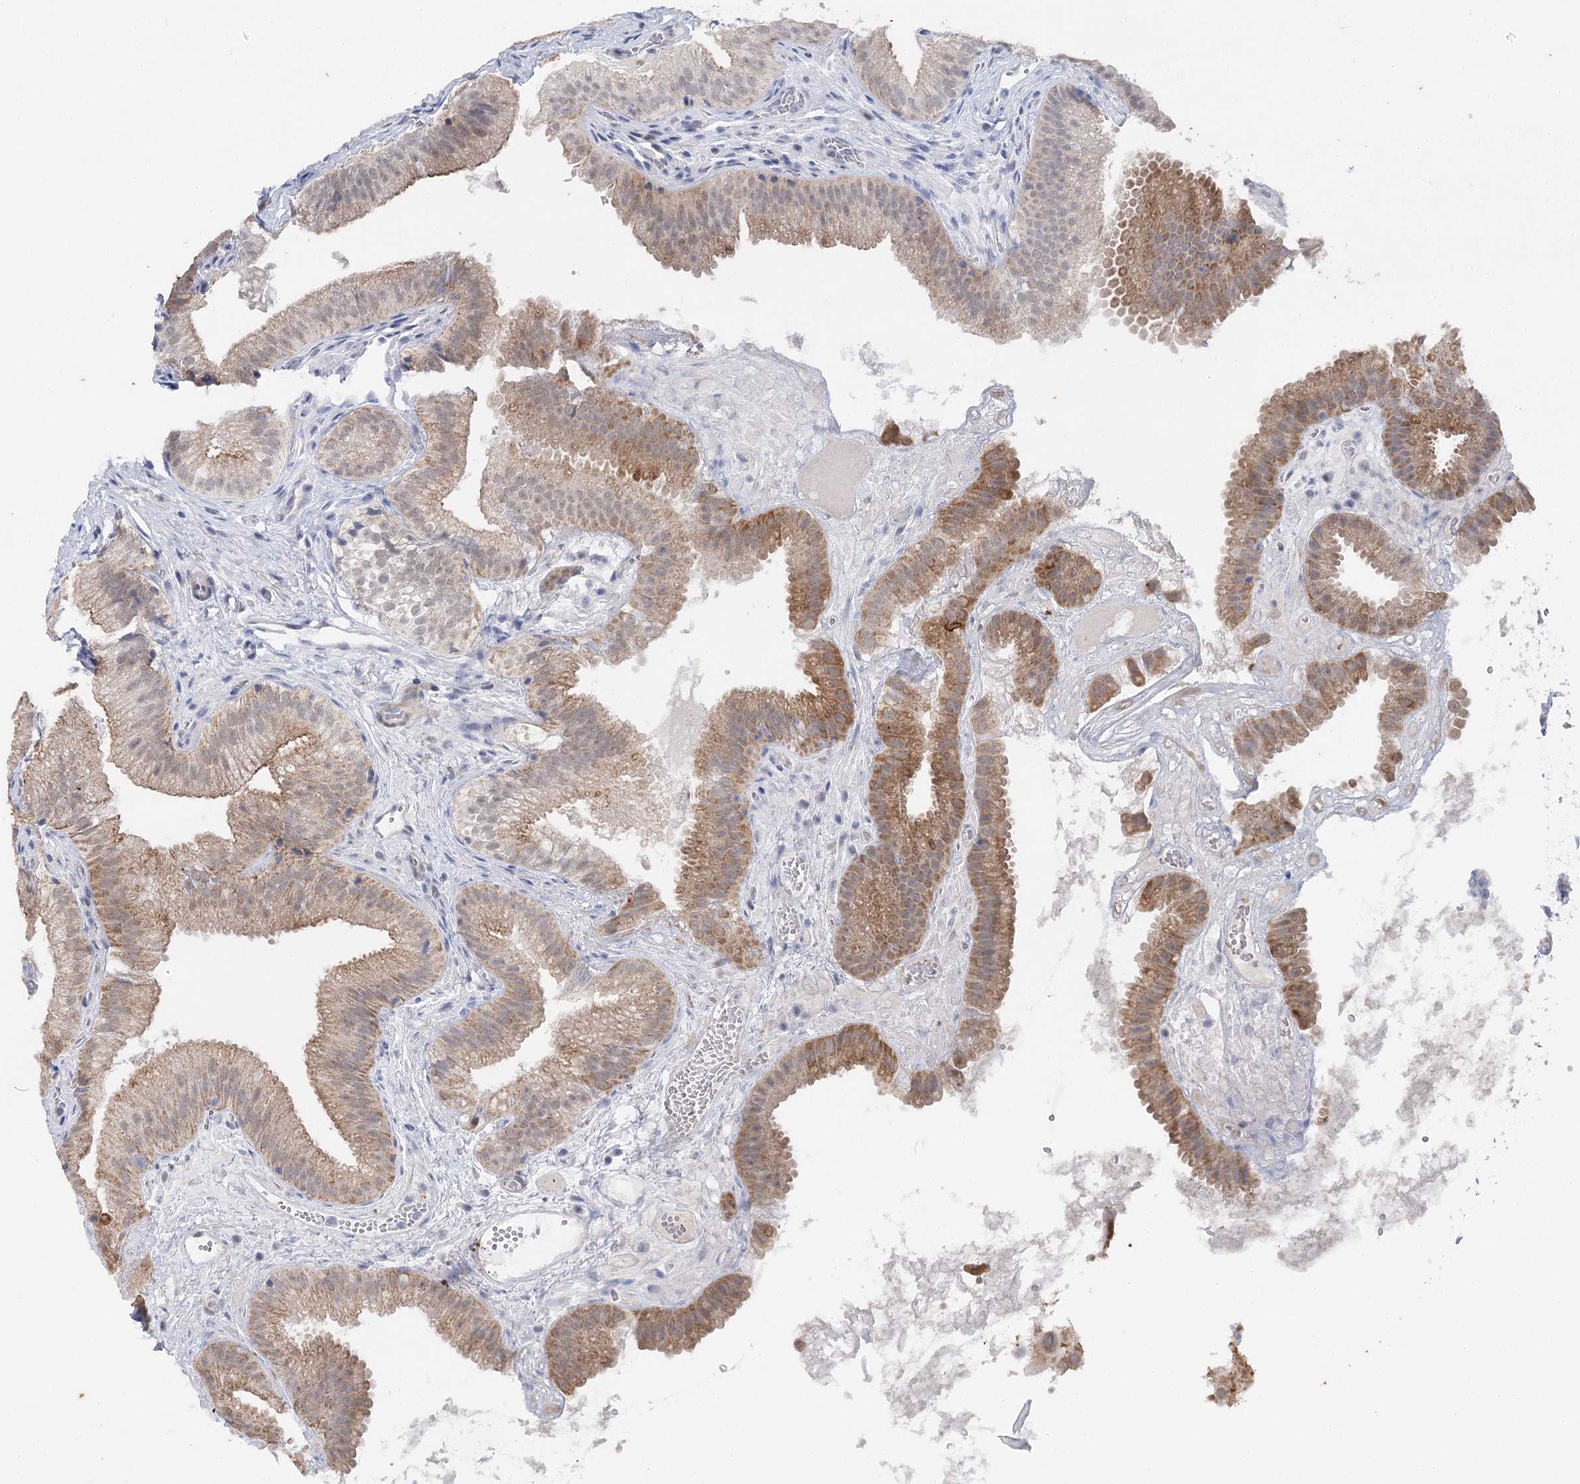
{"staining": {"intensity": "moderate", "quantity": "25%-75%", "location": "cytoplasmic/membranous"}, "tissue": "gallbladder", "cell_type": "Glandular cells", "image_type": "normal", "snomed": [{"axis": "morphology", "description": "Normal tissue, NOS"}, {"axis": "topography", "description": "Gallbladder"}], "caption": "Immunohistochemistry histopathology image of benign gallbladder: human gallbladder stained using IHC reveals medium levels of moderate protein expression localized specifically in the cytoplasmic/membranous of glandular cells, appearing as a cytoplasmic/membranous brown color.", "gene": "AGXT2", "patient": {"sex": "female", "age": 30}}